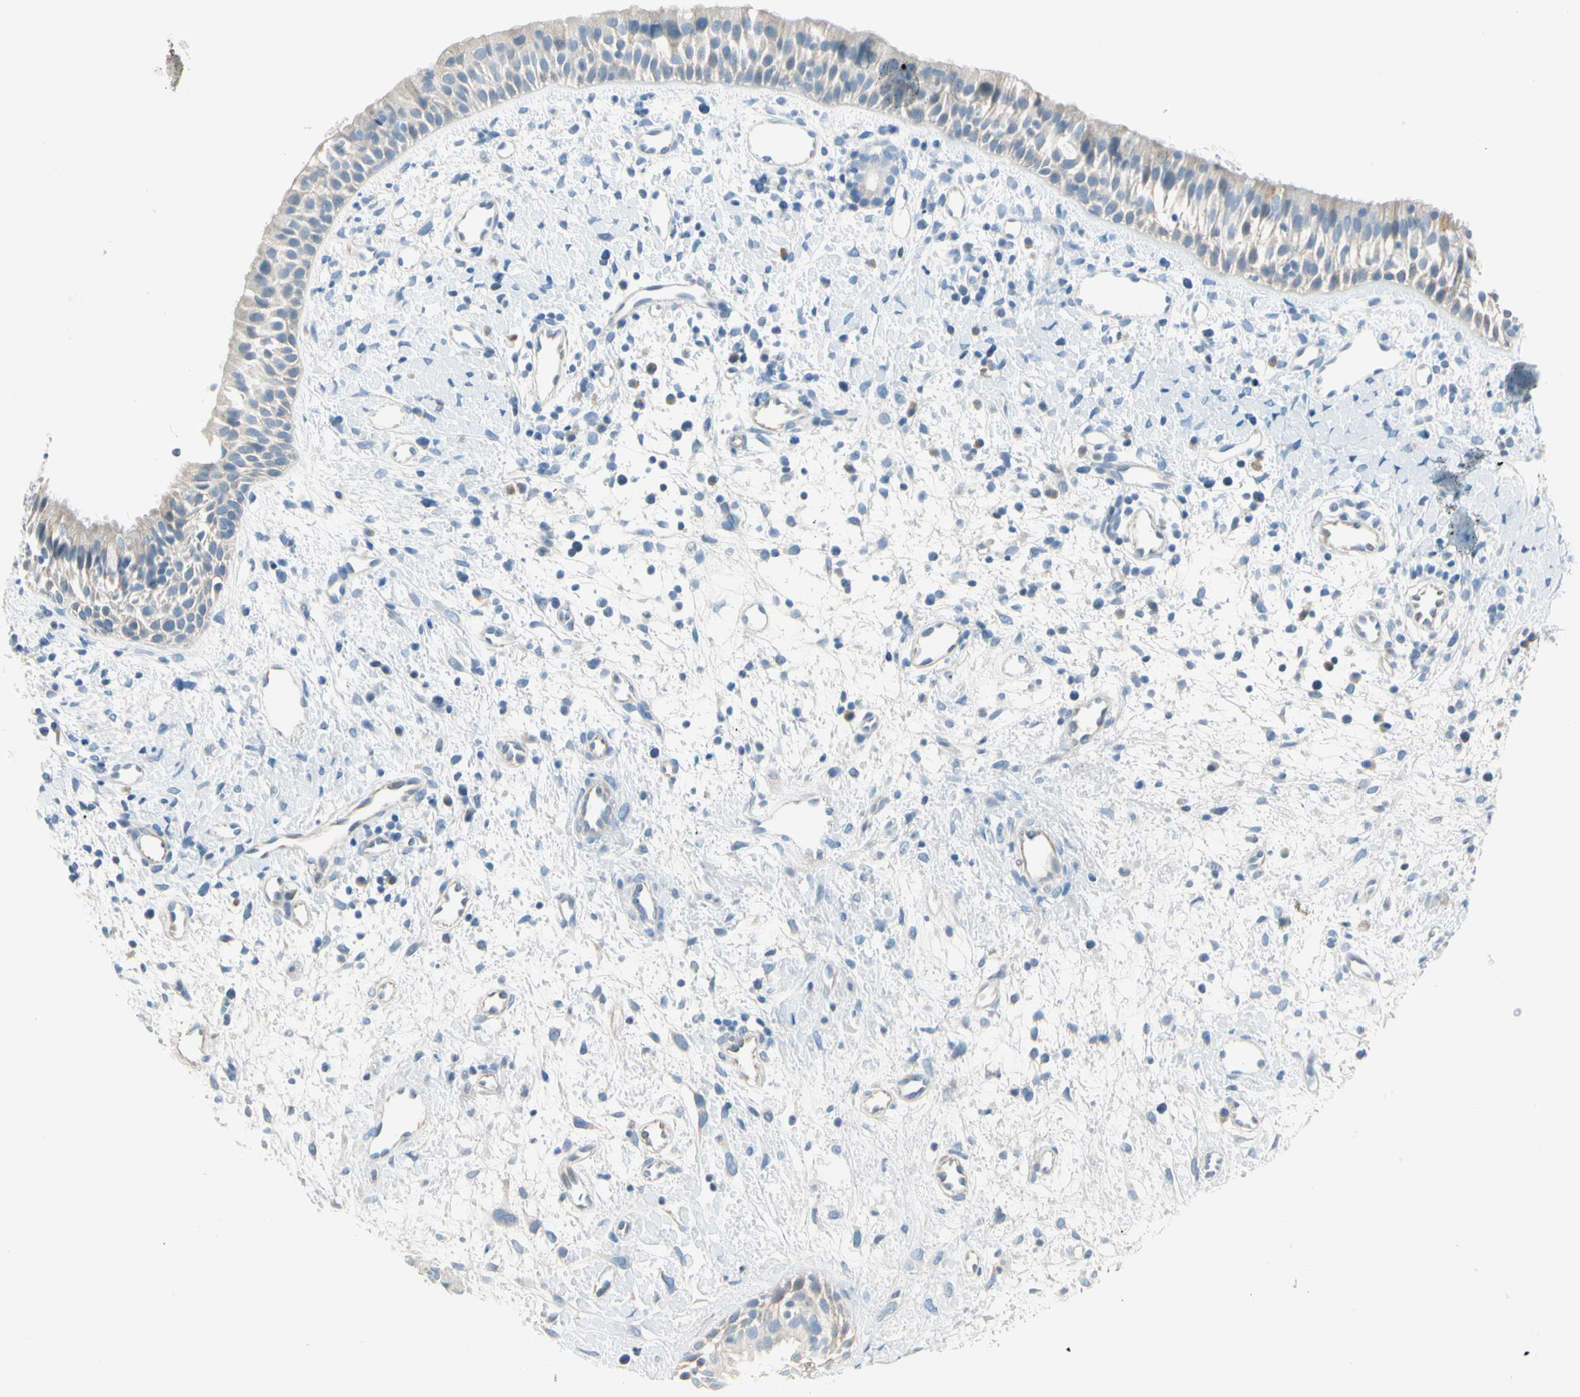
{"staining": {"intensity": "negative", "quantity": "none", "location": "none"}, "tissue": "nasopharynx", "cell_type": "Respiratory epithelial cells", "image_type": "normal", "snomed": [{"axis": "morphology", "description": "Normal tissue, NOS"}, {"axis": "topography", "description": "Nasopharynx"}], "caption": "The immunohistochemistry (IHC) histopathology image has no significant staining in respiratory epithelial cells of nasopharynx.", "gene": "SLC6A15", "patient": {"sex": "male", "age": 22}}